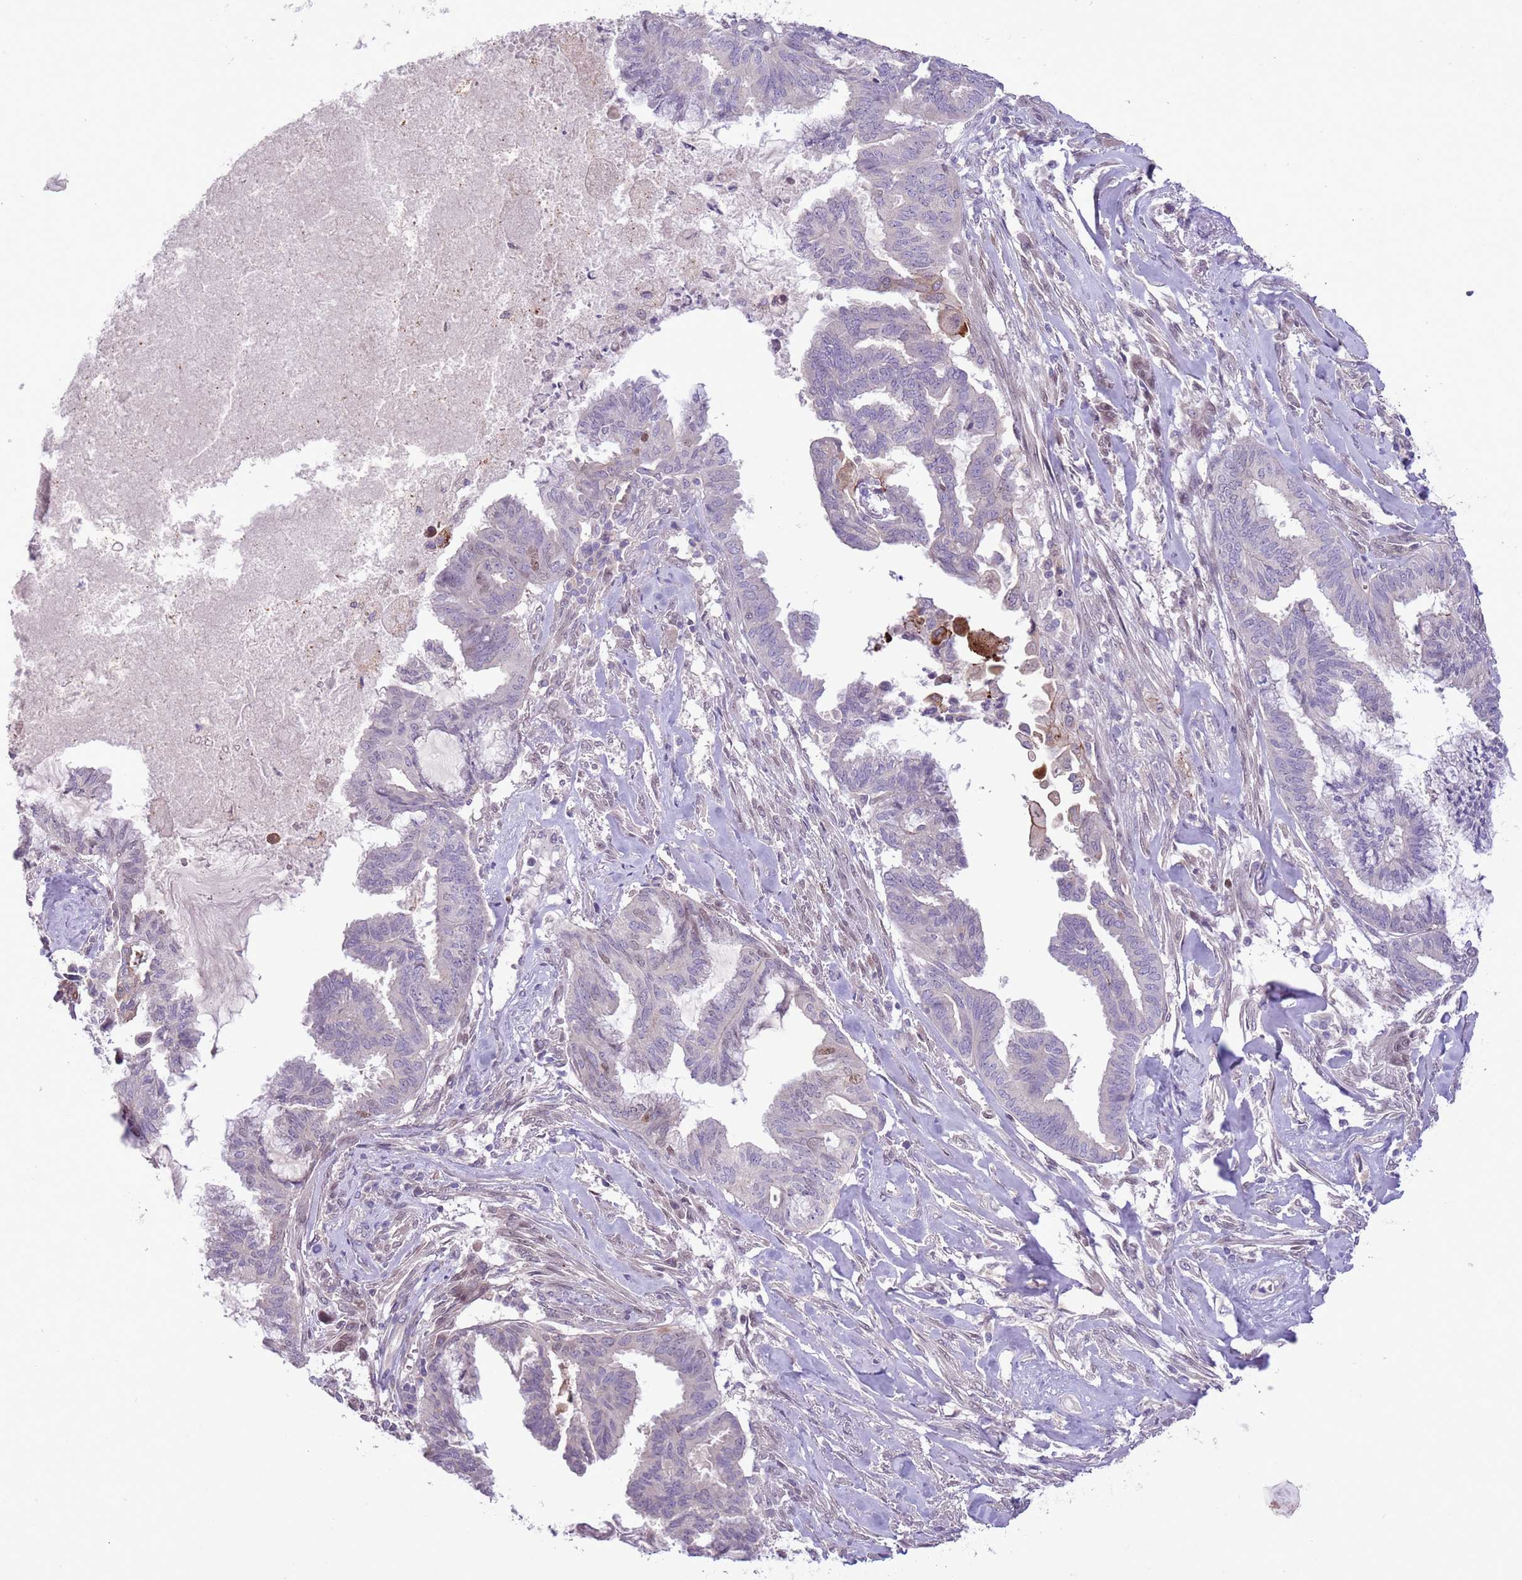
{"staining": {"intensity": "negative", "quantity": "none", "location": "none"}, "tissue": "endometrial cancer", "cell_type": "Tumor cells", "image_type": "cancer", "snomed": [{"axis": "morphology", "description": "Adenocarcinoma, NOS"}, {"axis": "topography", "description": "Endometrium"}], "caption": "This is a micrograph of immunohistochemistry (IHC) staining of endometrial adenocarcinoma, which shows no staining in tumor cells. (Stains: DAB (3,3'-diaminobenzidine) immunohistochemistry with hematoxylin counter stain, Microscopy: brightfield microscopy at high magnification).", "gene": "CCND2", "patient": {"sex": "female", "age": 86}}